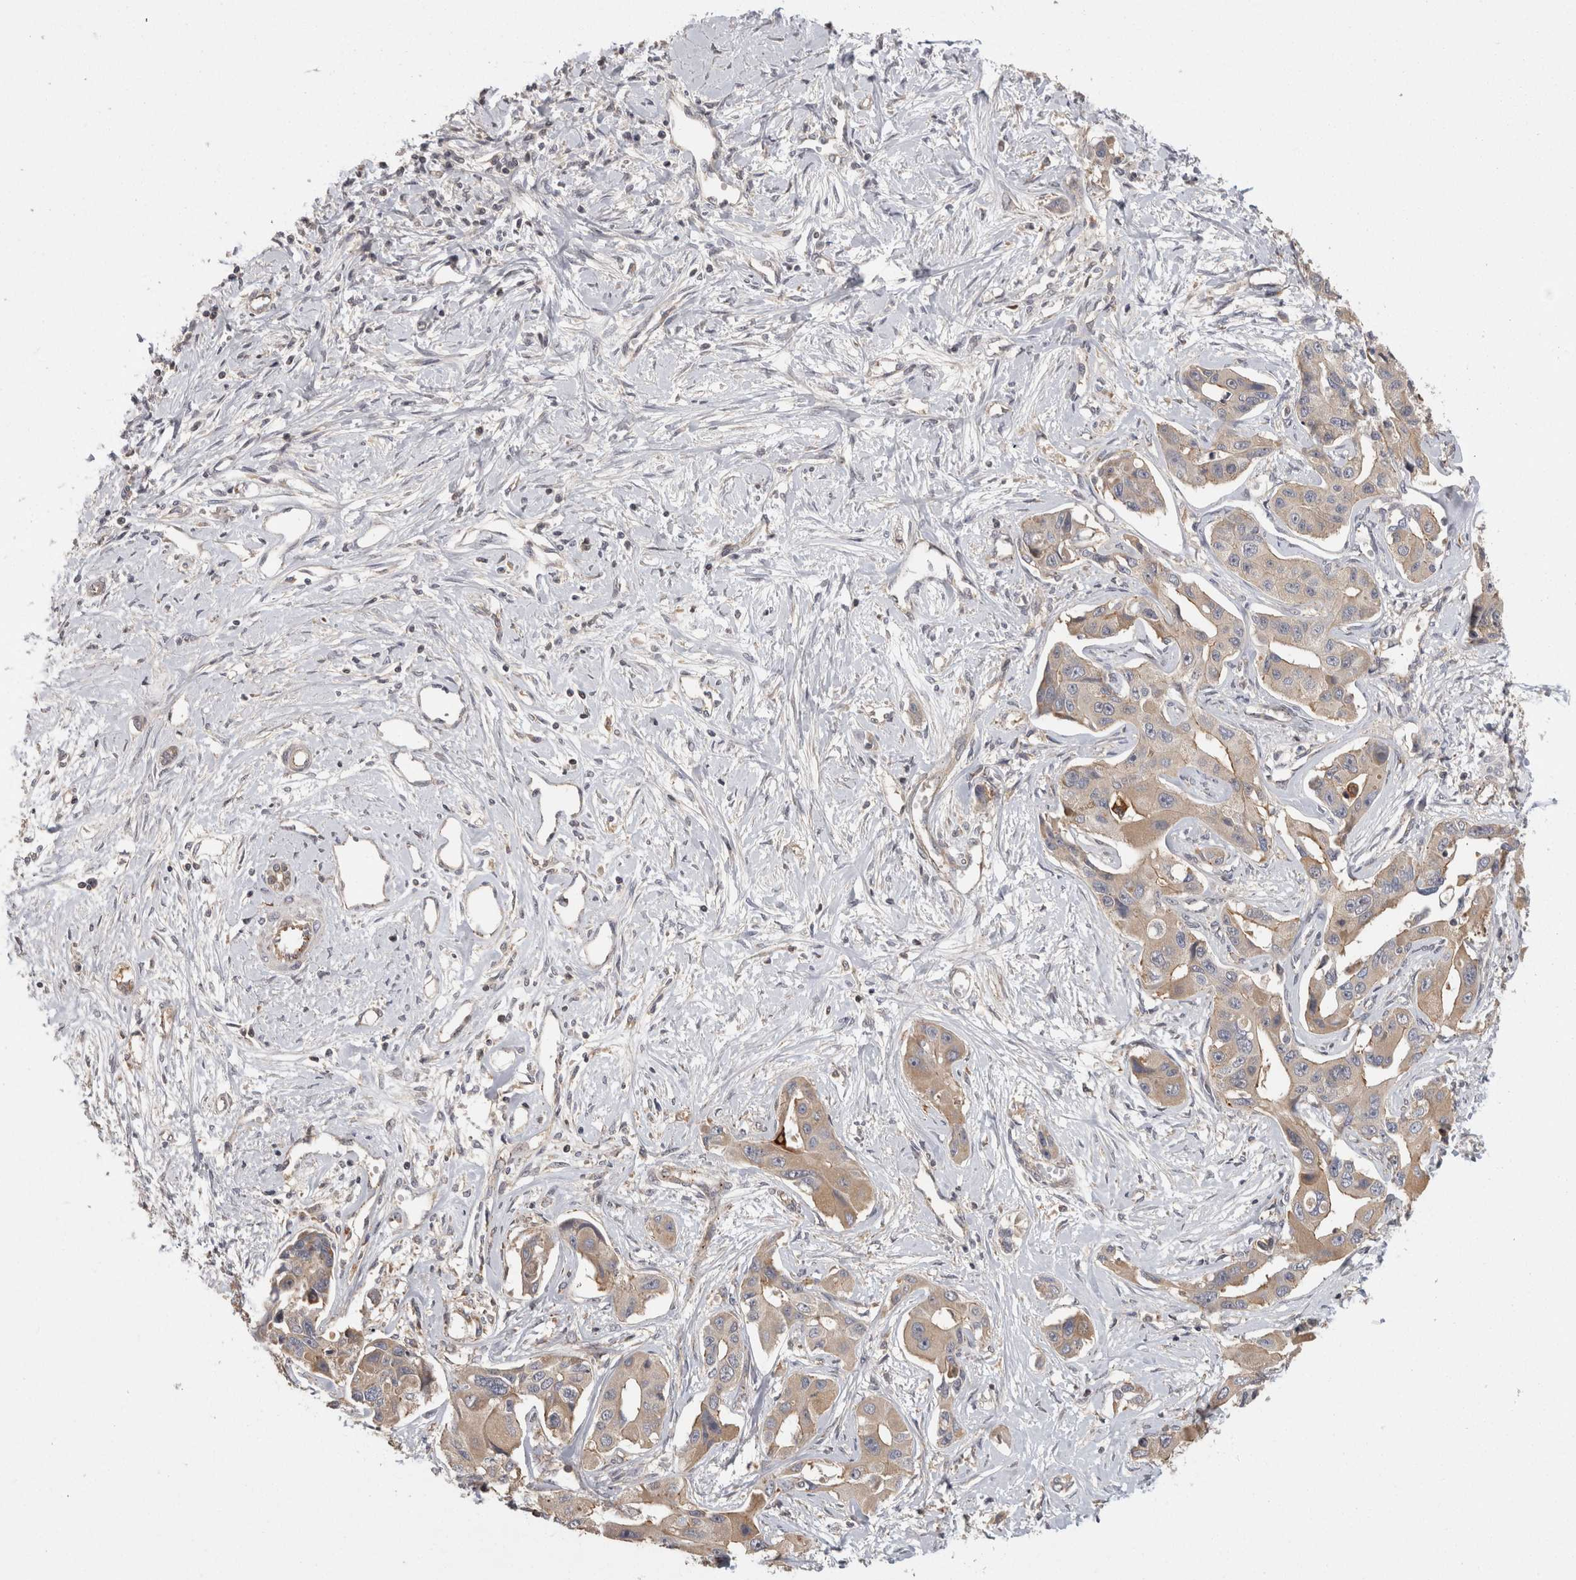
{"staining": {"intensity": "weak", "quantity": "25%-75%", "location": "cytoplasmic/membranous"}, "tissue": "liver cancer", "cell_type": "Tumor cells", "image_type": "cancer", "snomed": [{"axis": "morphology", "description": "Cholangiocarcinoma"}, {"axis": "topography", "description": "Liver"}], "caption": "High-magnification brightfield microscopy of liver cancer (cholangiocarcinoma) stained with DAB (brown) and counterstained with hematoxylin (blue). tumor cells exhibit weak cytoplasmic/membranous positivity is appreciated in about25%-75% of cells.", "gene": "ACAT2", "patient": {"sex": "male", "age": 59}}